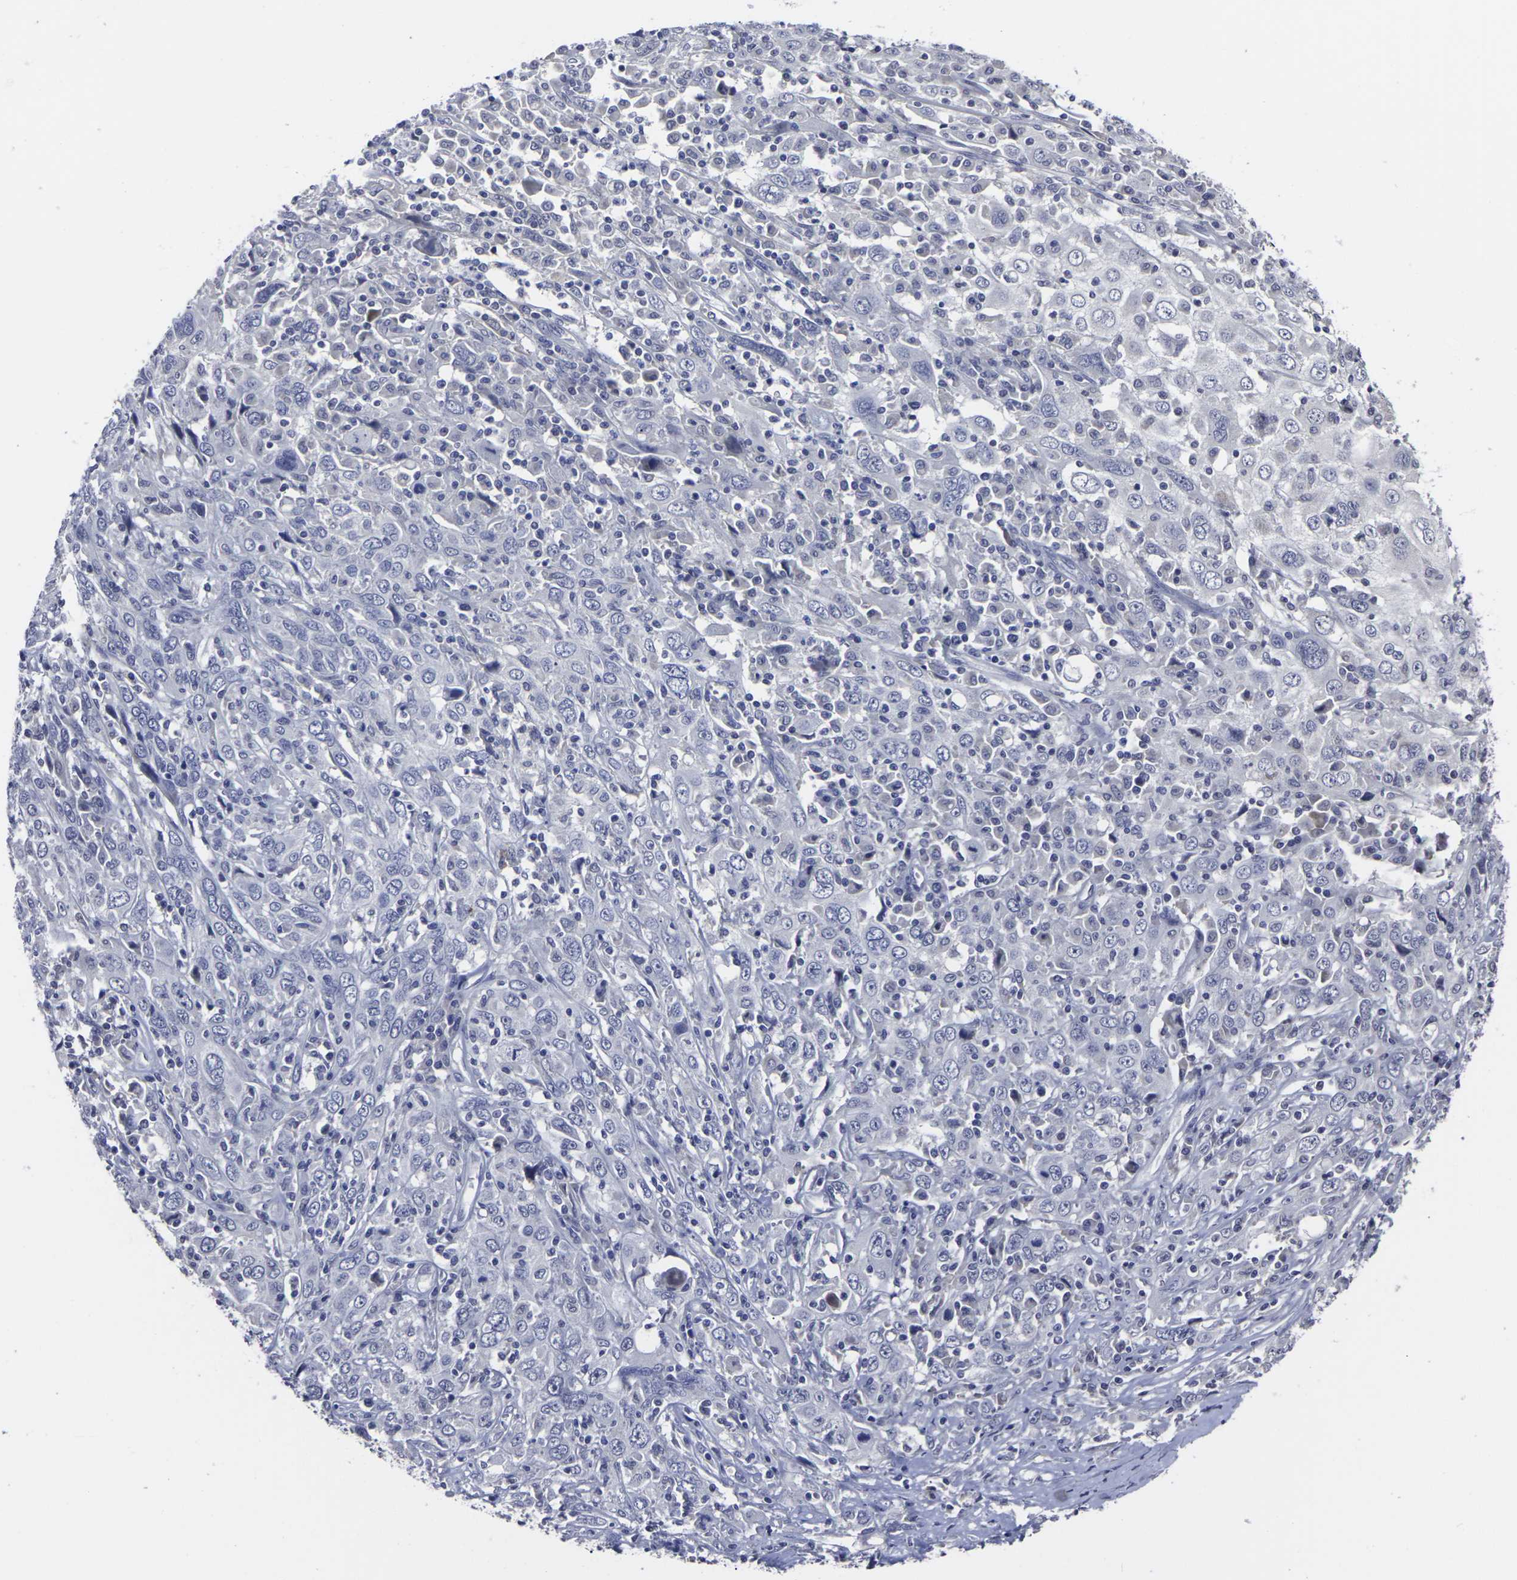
{"staining": {"intensity": "negative", "quantity": "none", "location": "none"}, "tissue": "cervical cancer", "cell_type": "Tumor cells", "image_type": "cancer", "snomed": [{"axis": "morphology", "description": "Squamous cell carcinoma, NOS"}, {"axis": "topography", "description": "Cervix"}], "caption": "Photomicrograph shows no protein positivity in tumor cells of cervical cancer tissue.", "gene": "MSANTD4", "patient": {"sex": "female", "age": 46}}